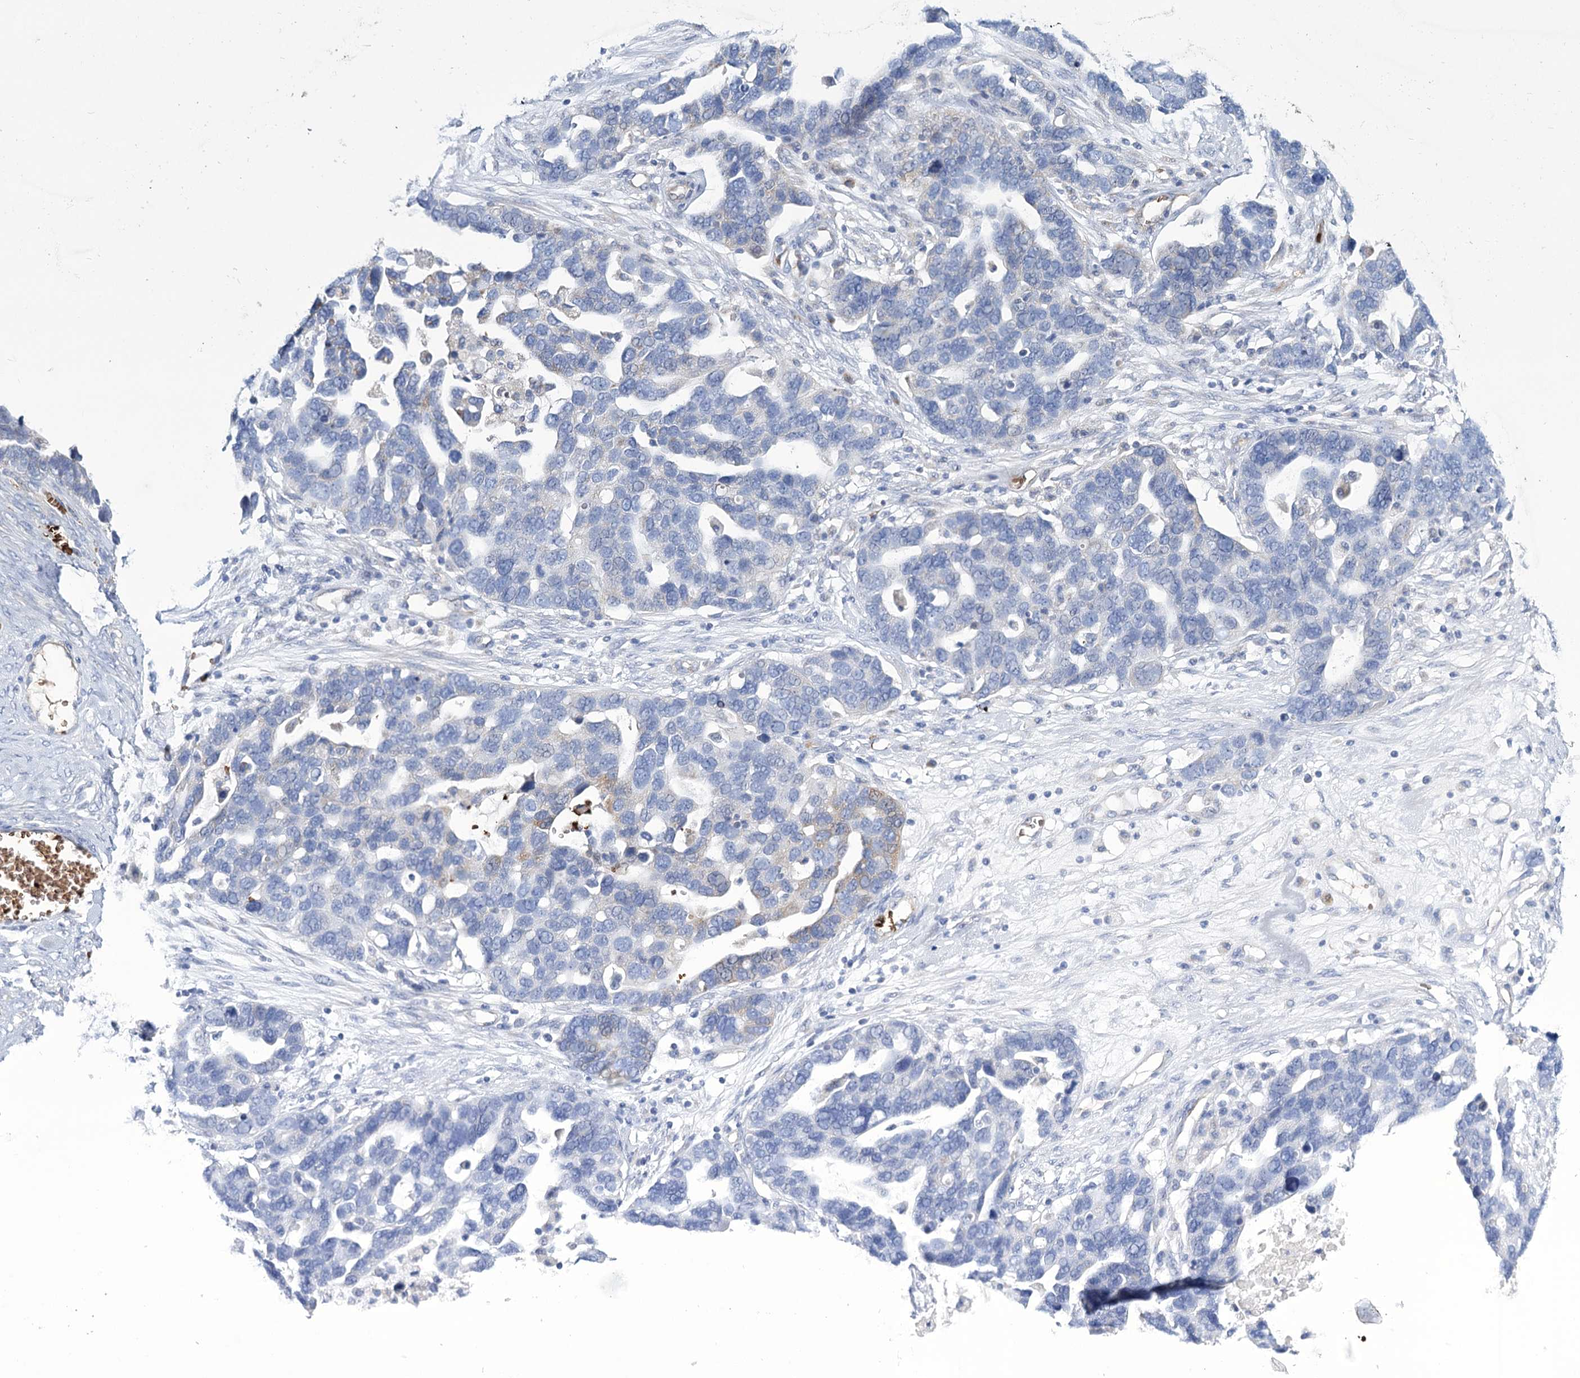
{"staining": {"intensity": "negative", "quantity": "none", "location": "none"}, "tissue": "ovarian cancer", "cell_type": "Tumor cells", "image_type": "cancer", "snomed": [{"axis": "morphology", "description": "Cystadenocarcinoma, serous, NOS"}, {"axis": "topography", "description": "Ovary"}], "caption": "DAB (3,3'-diaminobenzidine) immunohistochemical staining of human ovarian cancer (serous cystadenocarcinoma) shows no significant expression in tumor cells. The staining was performed using DAB to visualize the protein expression in brown, while the nuclei were stained in blue with hematoxylin (Magnification: 20x).", "gene": "GBF1", "patient": {"sex": "female", "age": 54}}